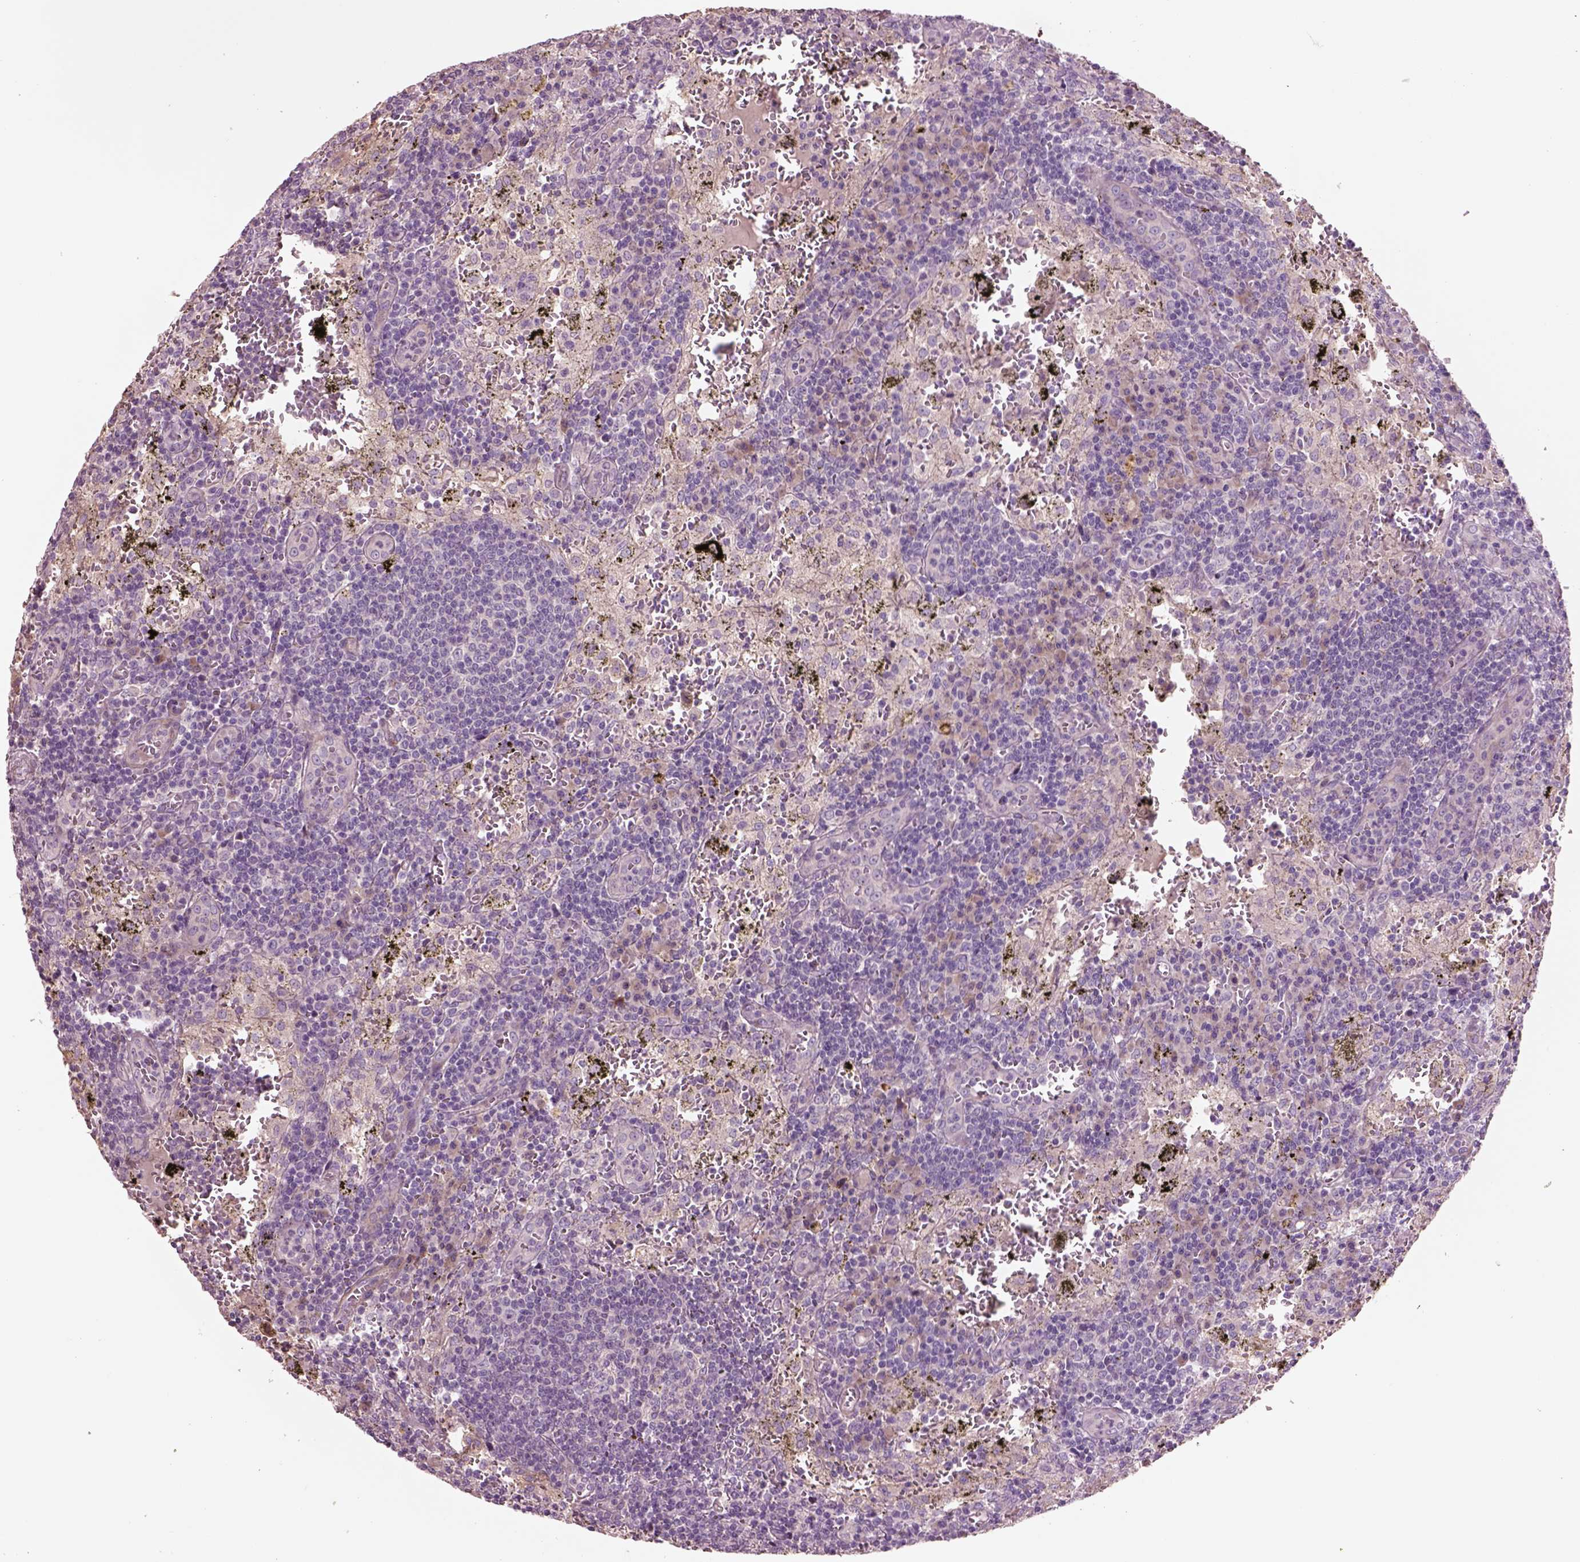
{"staining": {"intensity": "negative", "quantity": "none", "location": "none"}, "tissue": "lymph node", "cell_type": "Germinal center cells", "image_type": "normal", "snomed": [{"axis": "morphology", "description": "Normal tissue, NOS"}, {"axis": "topography", "description": "Lymph node"}], "caption": "High magnification brightfield microscopy of normal lymph node stained with DAB (brown) and counterstained with hematoxylin (blue): germinal center cells show no significant positivity. Brightfield microscopy of immunohistochemistry stained with DAB (3,3'-diaminobenzidine) (brown) and hematoxylin (blue), captured at high magnification.", "gene": "PLPP7", "patient": {"sex": "male", "age": 62}}